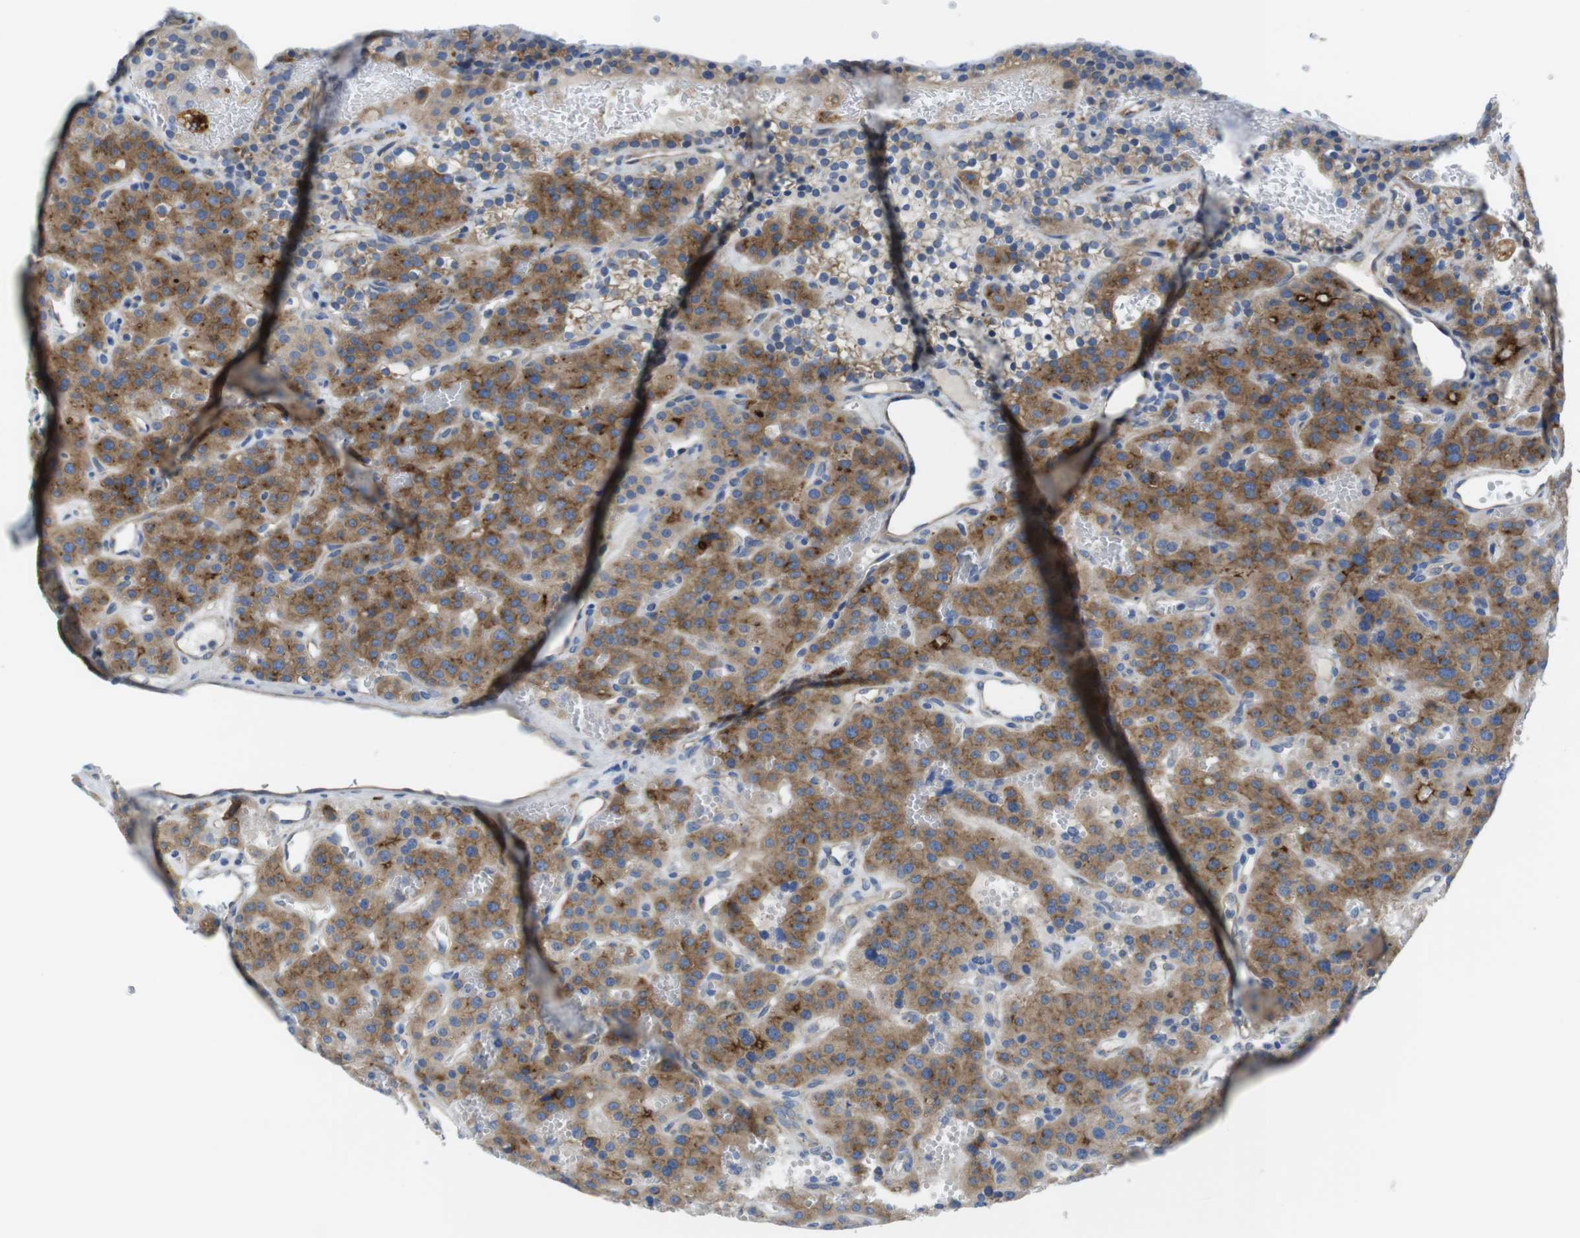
{"staining": {"intensity": "moderate", "quantity": ">75%", "location": "cytoplasmic/membranous"}, "tissue": "parathyroid gland", "cell_type": "Glandular cells", "image_type": "normal", "snomed": [{"axis": "morphology", "description": "Normal tissue, NOS"}, {"axis": "morphology", "description": "Adenoma, NOS"}, {"axis": "topography", "description": "Parathyroid gland"}], "caption": "Protein expression analysis of benign human parathyroid gland reveals moderate cytoplasmic/membranous positivity in about >75% of glandular cells. (DAB (3,3'-diaminobenzidine) IHC, brown staining for protein, blue staining for nuclei).", "gene": "TMEM234", "patient": {"sex": "female", "age": 81}}